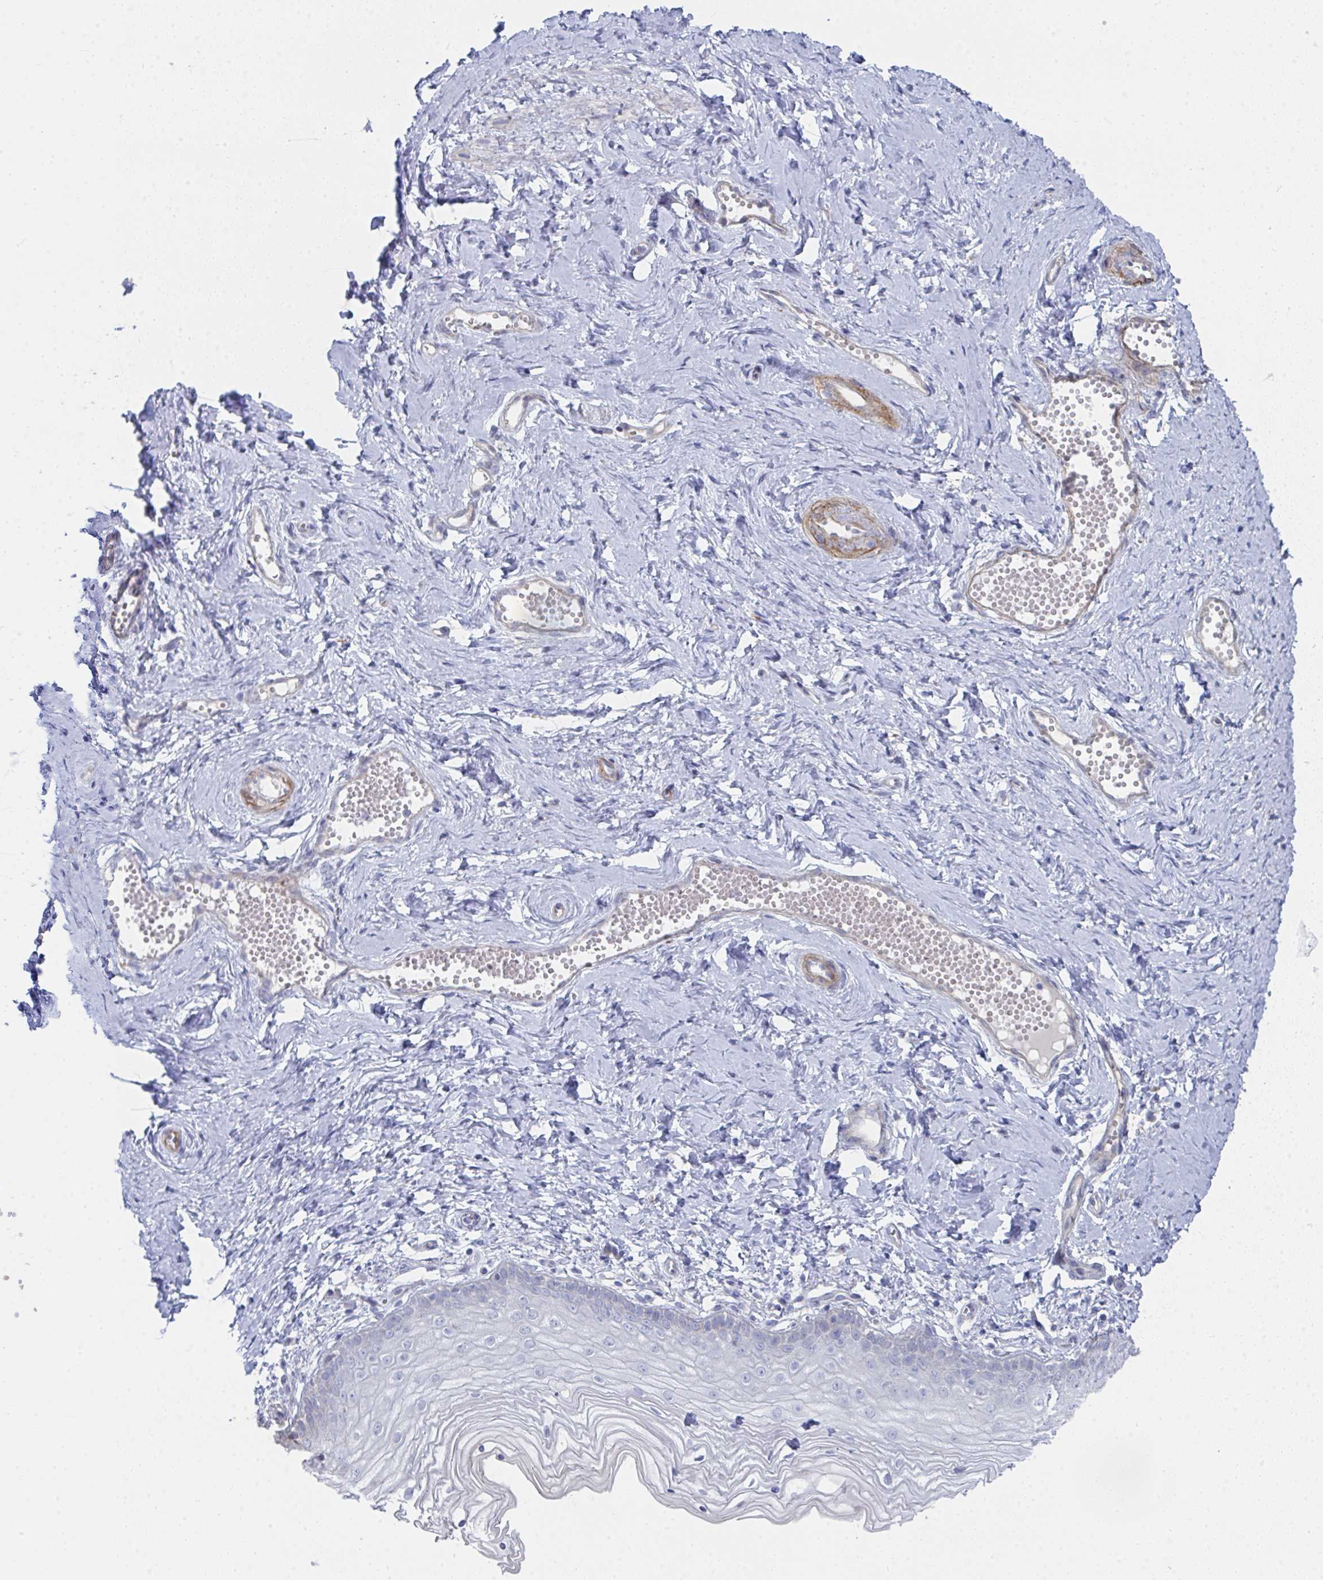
{"staining": {"intensity": "negative", "quantity": "none", "location": "none"}, "tissue": "vagina", "cell_type": "Squamous epithelial cells", "image_type": "normal", "snomed": [{"axis": "morphology", "description": "Normal tissue, NOS"}, {"axis": "topography", "description": "Vagina"}], "caption": "Immunohistochemistry (IHC) of benign vagina shows no positivity in squamous epithelial cells.", "gene": "VWDE", "patient": {"sex": "female", "age": 38}}